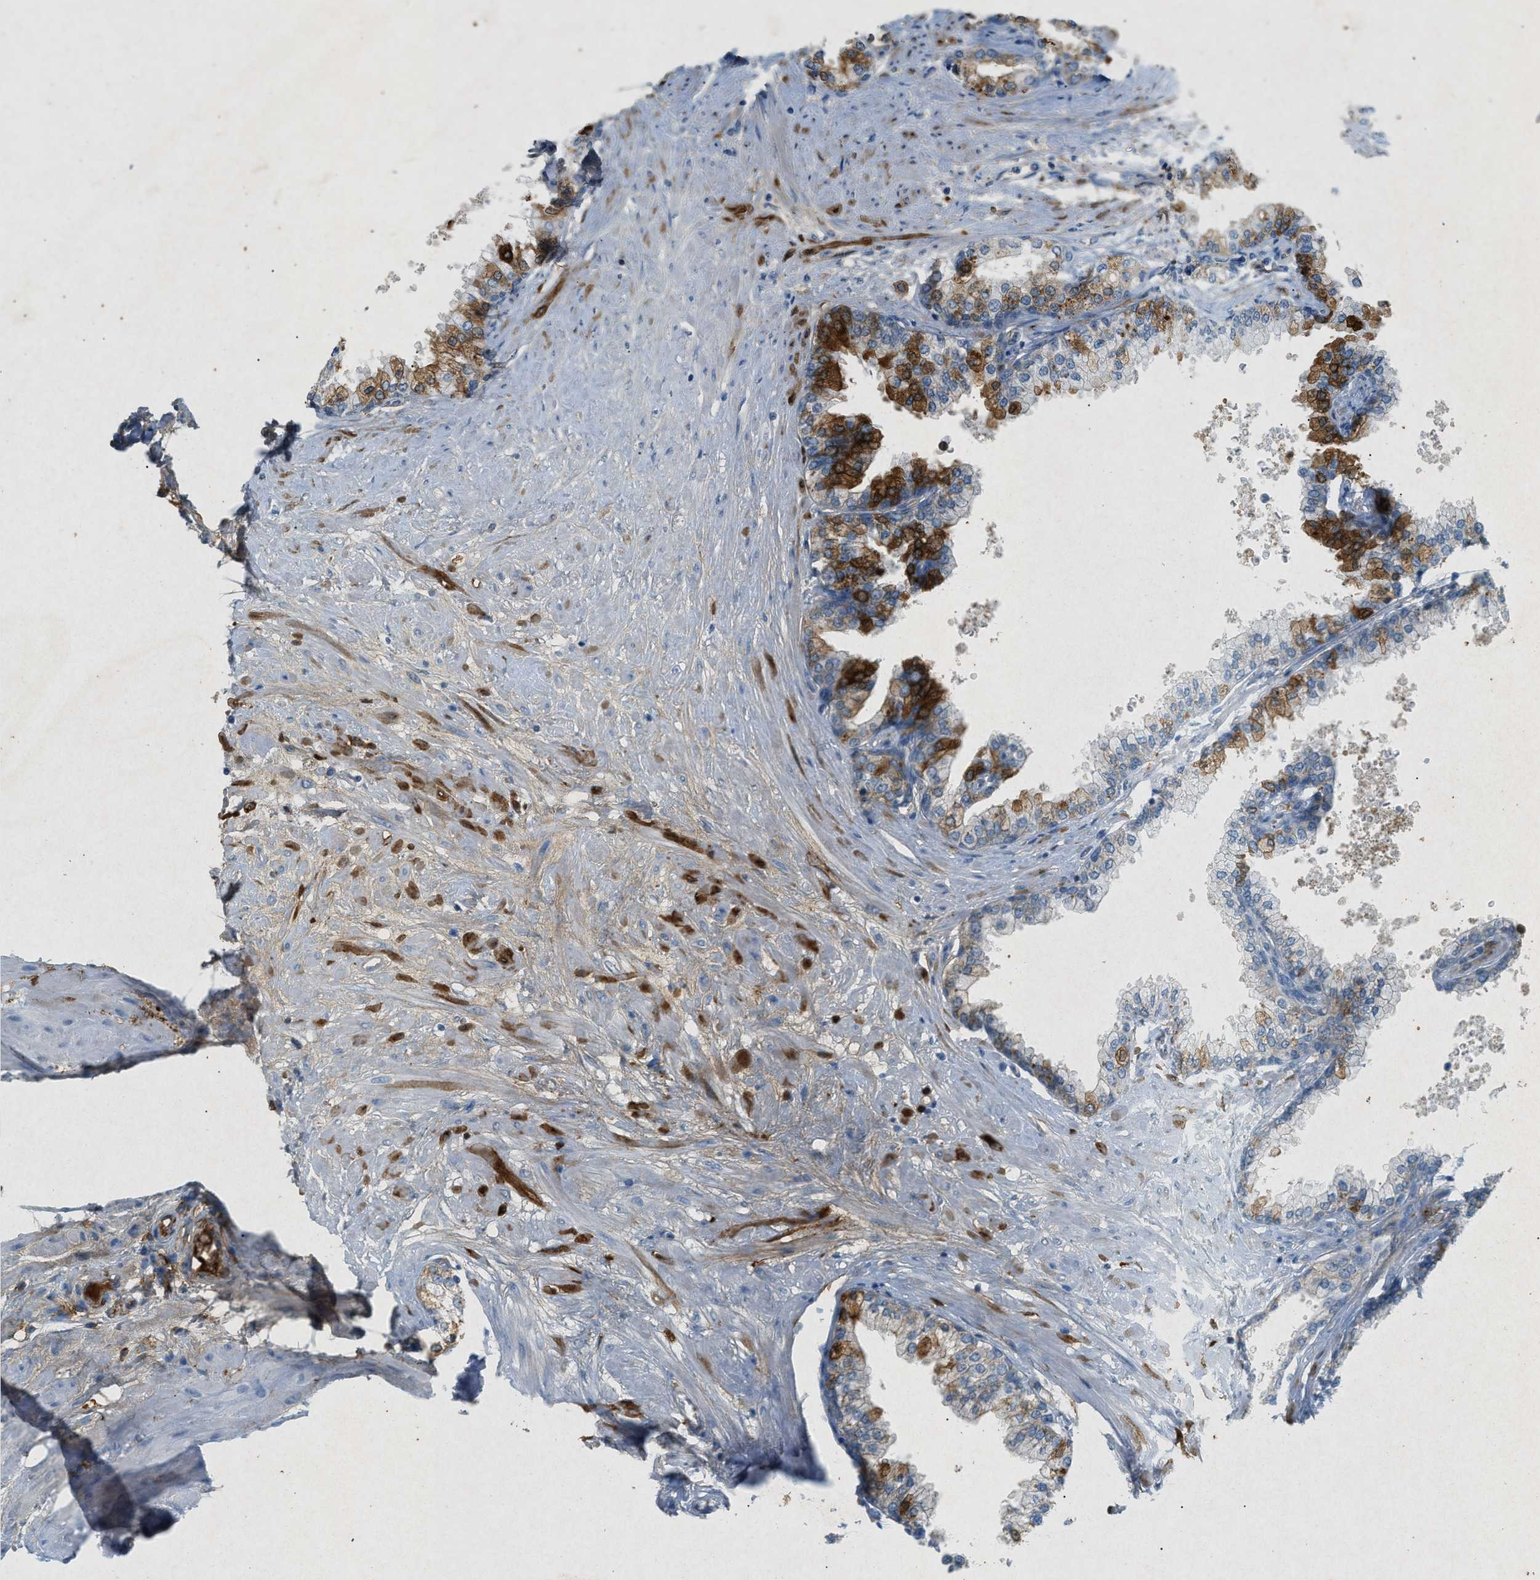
{"staining": {"intensity": "moderate", "quantity": "25%-75%", "location": "cytoplasmic/membranous"}, "tissue": "prostate", "cell_type": "Glandular cells", "image_type": "normal", "snomed": [{"axis": "morphology", "description": "Normal tissue, NOS"}, {"axis": "topography", "description": "Prostate"}], "caption": "Protein staining exhibits moderate cytoplasmic/membranous staining in approximately 25%-75% of glandular cells in benign prostate. Using DAB (brown) and hematoxylin (blue) stains, captured at high magnification using brightfield microscopy.", "gene": "F2", "patient": {"sex": "male", "age": 60}}